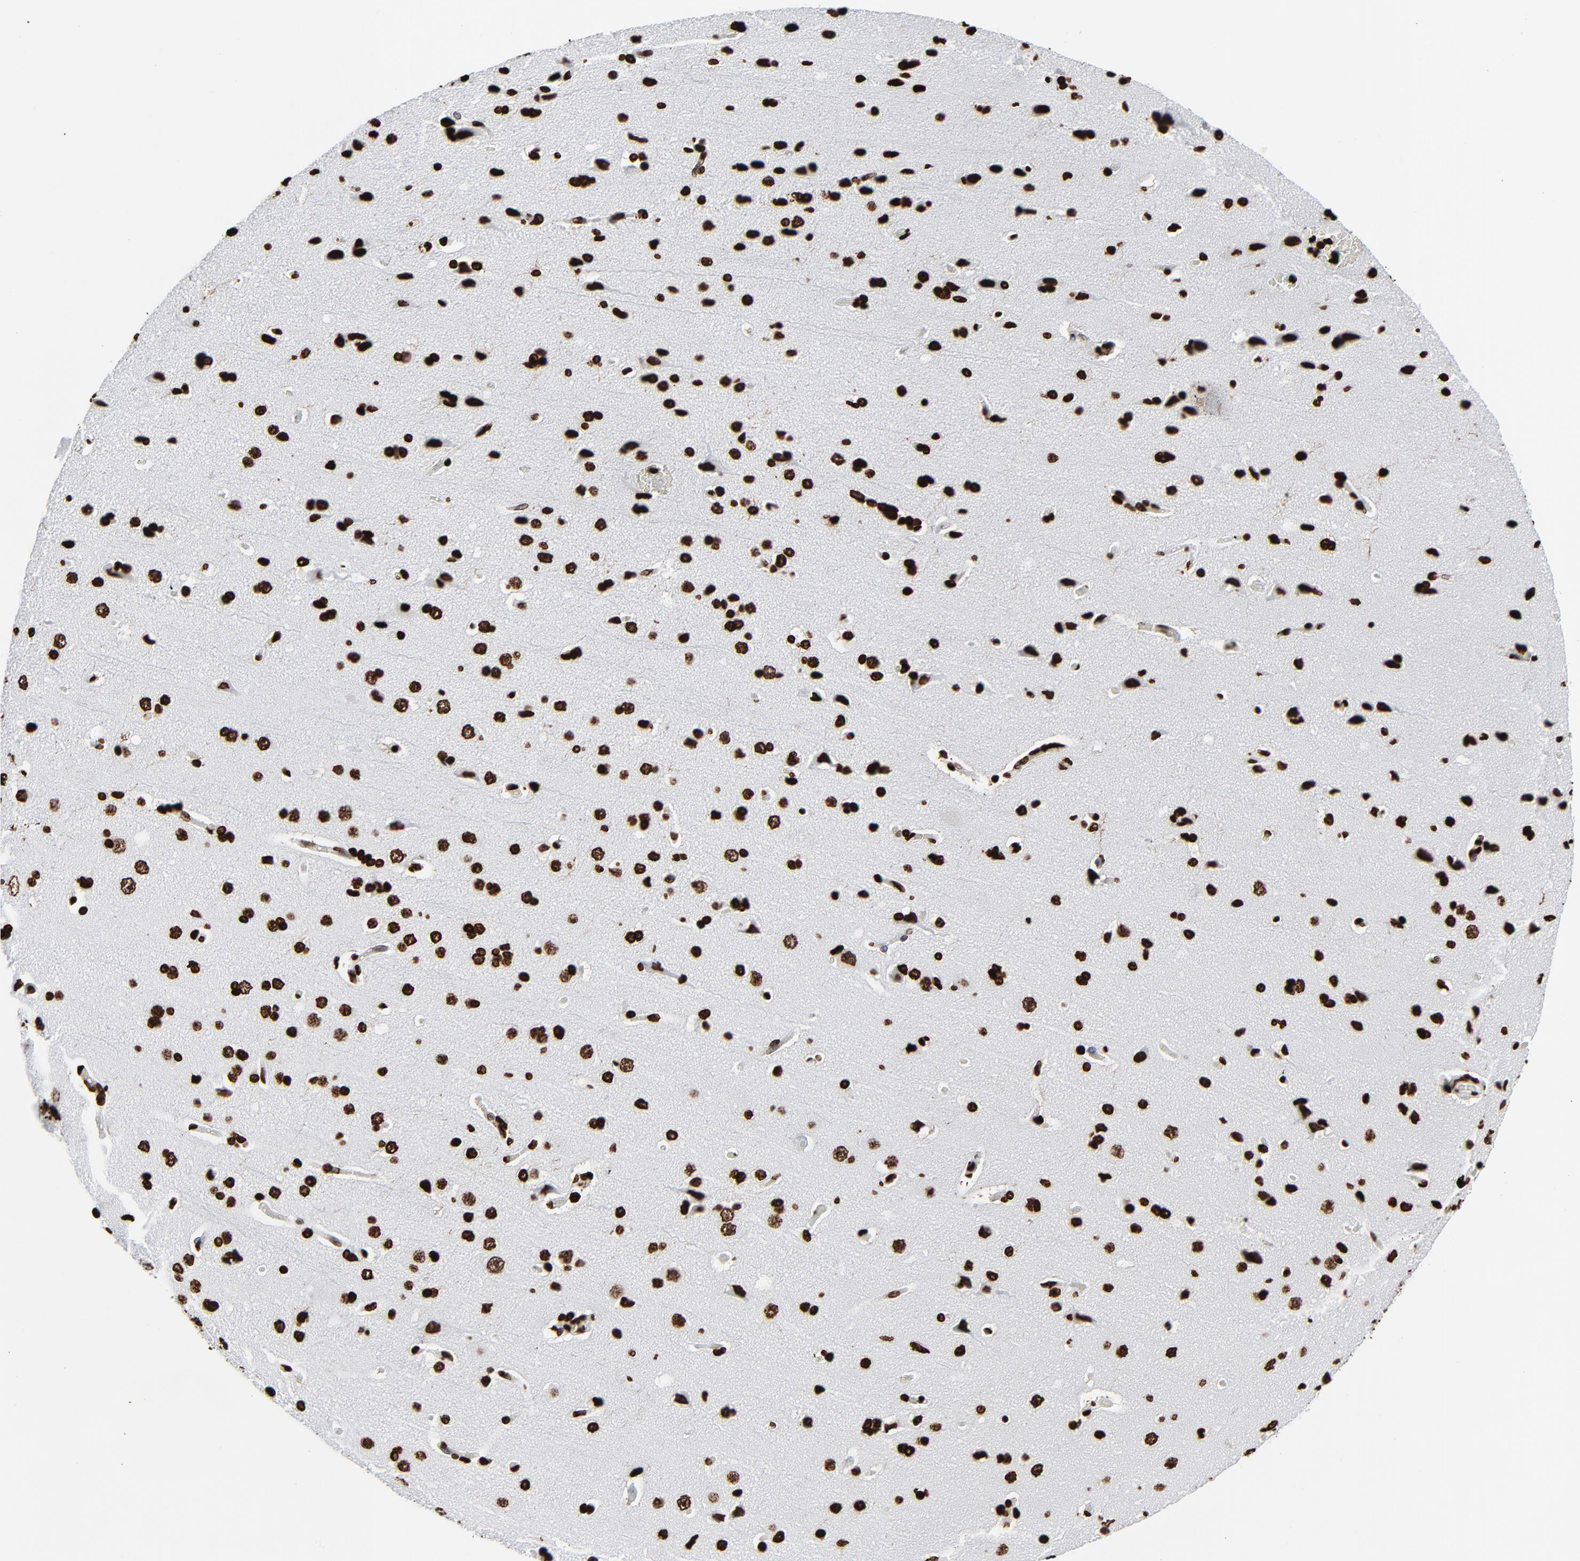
{"staining": {"intensity": "strong", "quantity": ">75%", "location": "nuclear"}, "tissue": "cerebral cortex", "cell_type": "Endothelial cells", "image_type": "normal", "snomed": [{"axis": "morphology", "description": "Normal tissue, NOS"}, {"axis": "topography", "description": "Cerebral cortex"}], "caption": "Protein staining exhibits strong nuclear expression in about >75% of endothelial cells in normal cerebral cortex.", "gene": "H3", "patient": {"sex": "male", "age": 62}}